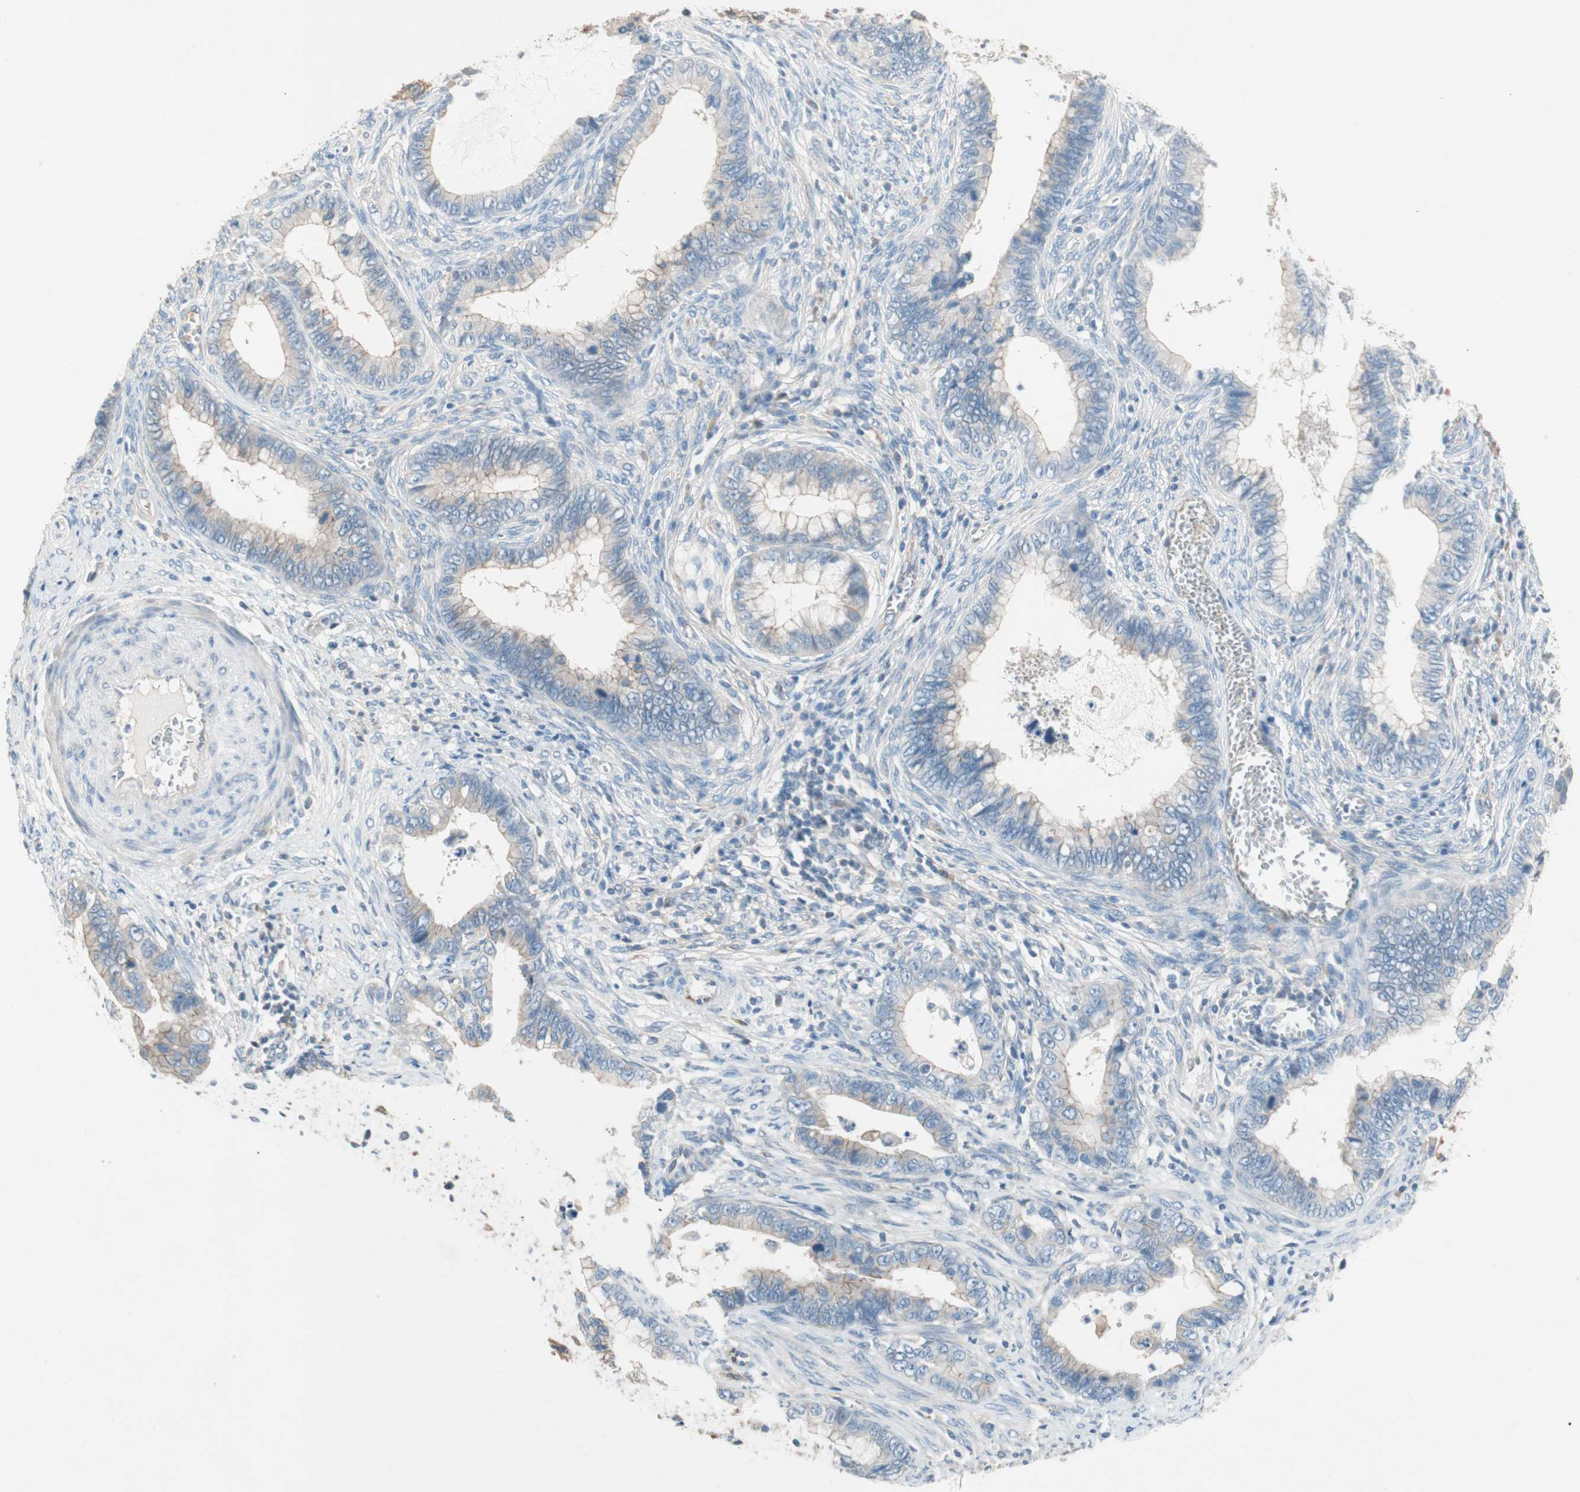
{"staining": {"intensity": "negative", "quantity": "none", "location": "none"}, "tissue": "cervical cancer", "cell_type": "Tumor cells", "image_type": "cancer", "snomed": [{"axis": "morphology", "description": "Adenocarcinoma, NOS"}, {"axis": "topography", "description": "Cervix"}], "caption": "An IHC micrograph of cervical adenocarcinoma is shown. There is no staining in tumor cells of cervical adenocarcinoma.", "gene": "GLUL", "patient": {"sex": "female", "age": 44}}